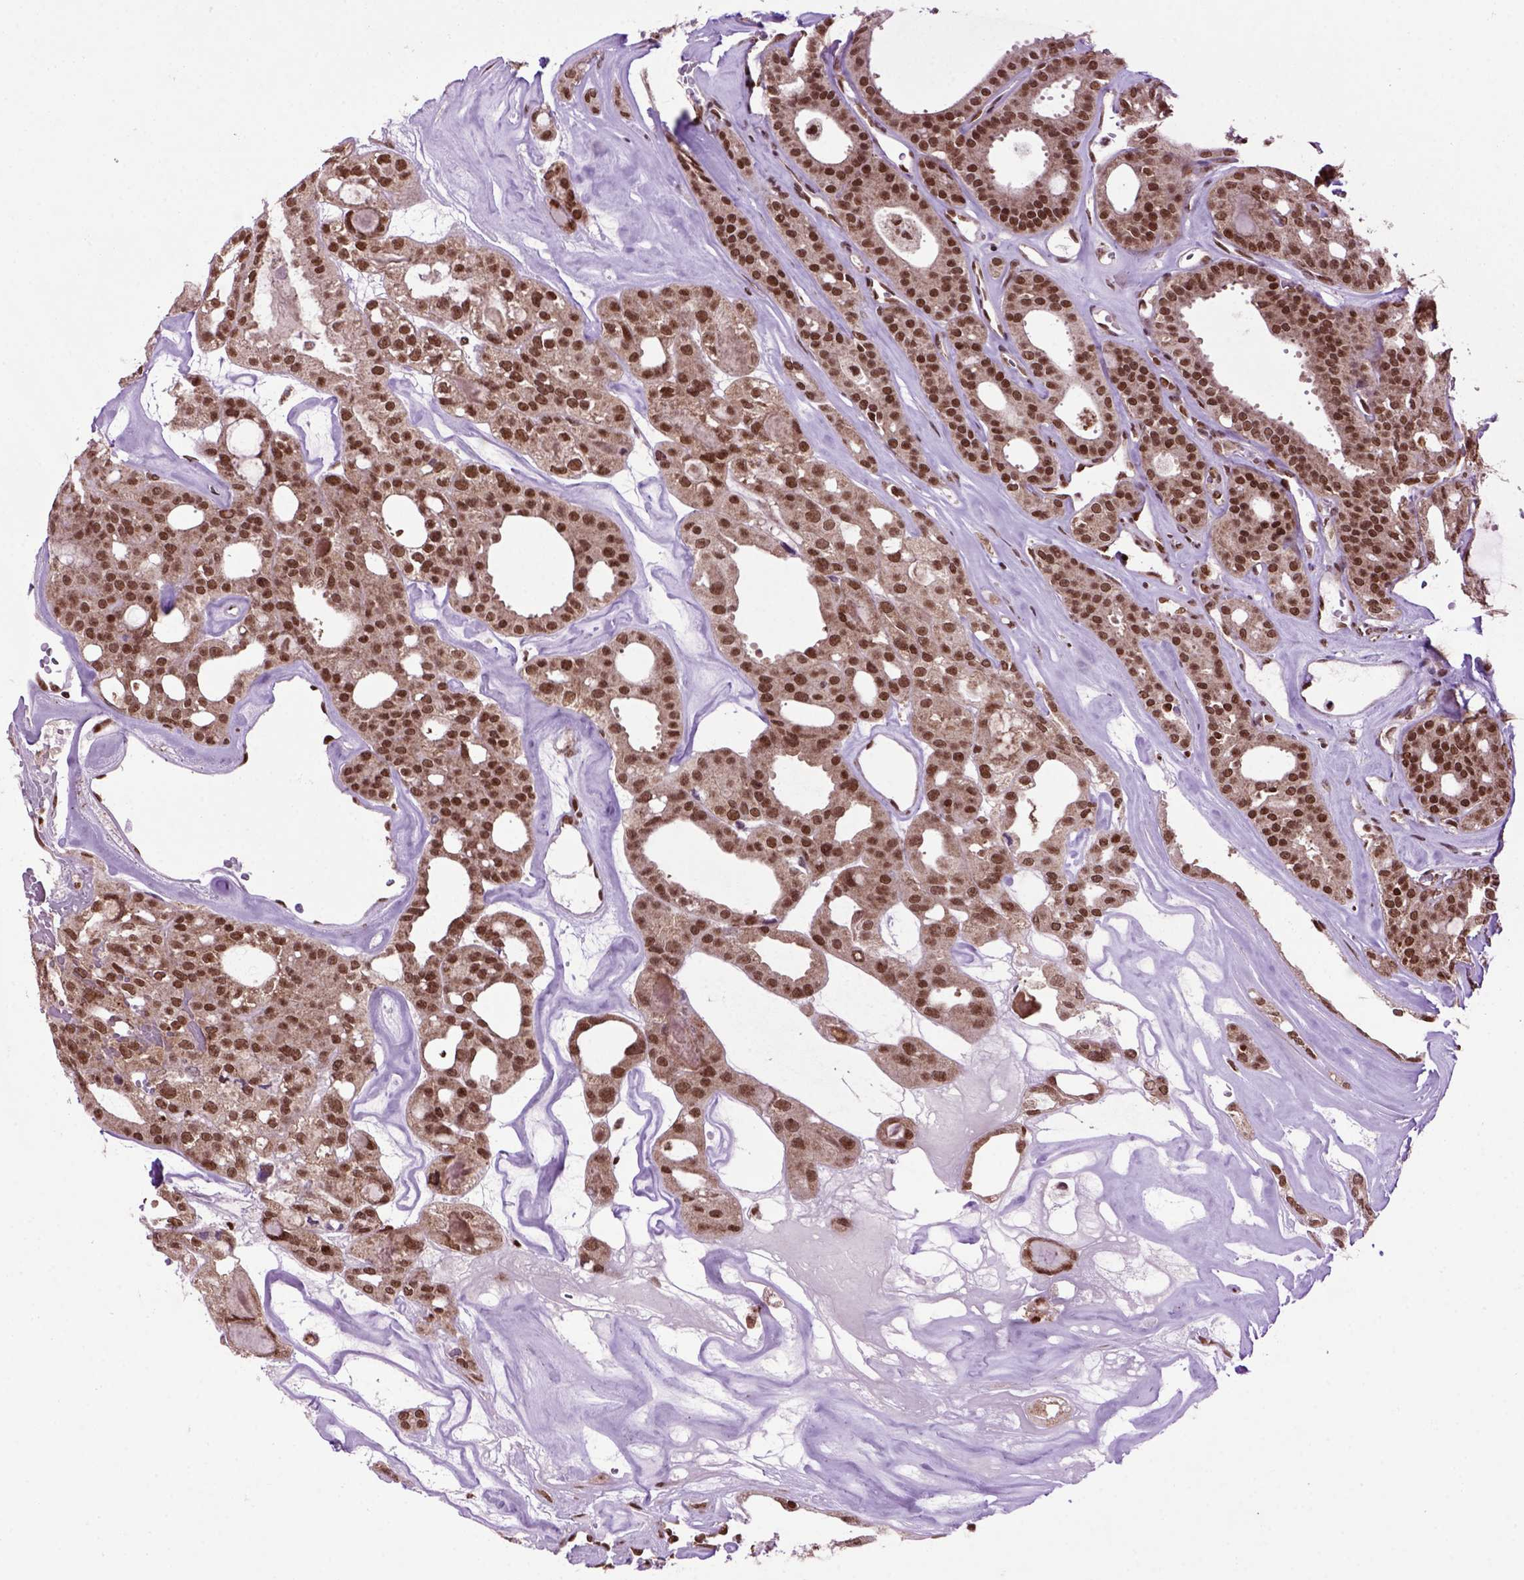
{"staining": {"intensity": "strong", "quantity": ">75%", "location": "nuclear"}, "tissue": "thyroid cancer", "cell_type": "Tumor cells", "image_type": "cancer", "snomed": [{"axis": "morphology", "description": "Follicular adenoma carcinoma, NOS"}, {"axis": "topography", "description": "Thyroid gland"}], "caption": "IHC image of human thyroid cancer stained for a protein (brown), which demonstrates high levels of strong nuclear staining in about >75% of tumor cells.", "gene": "CELF1", "patient": {"sex": "male", "age": 75}}